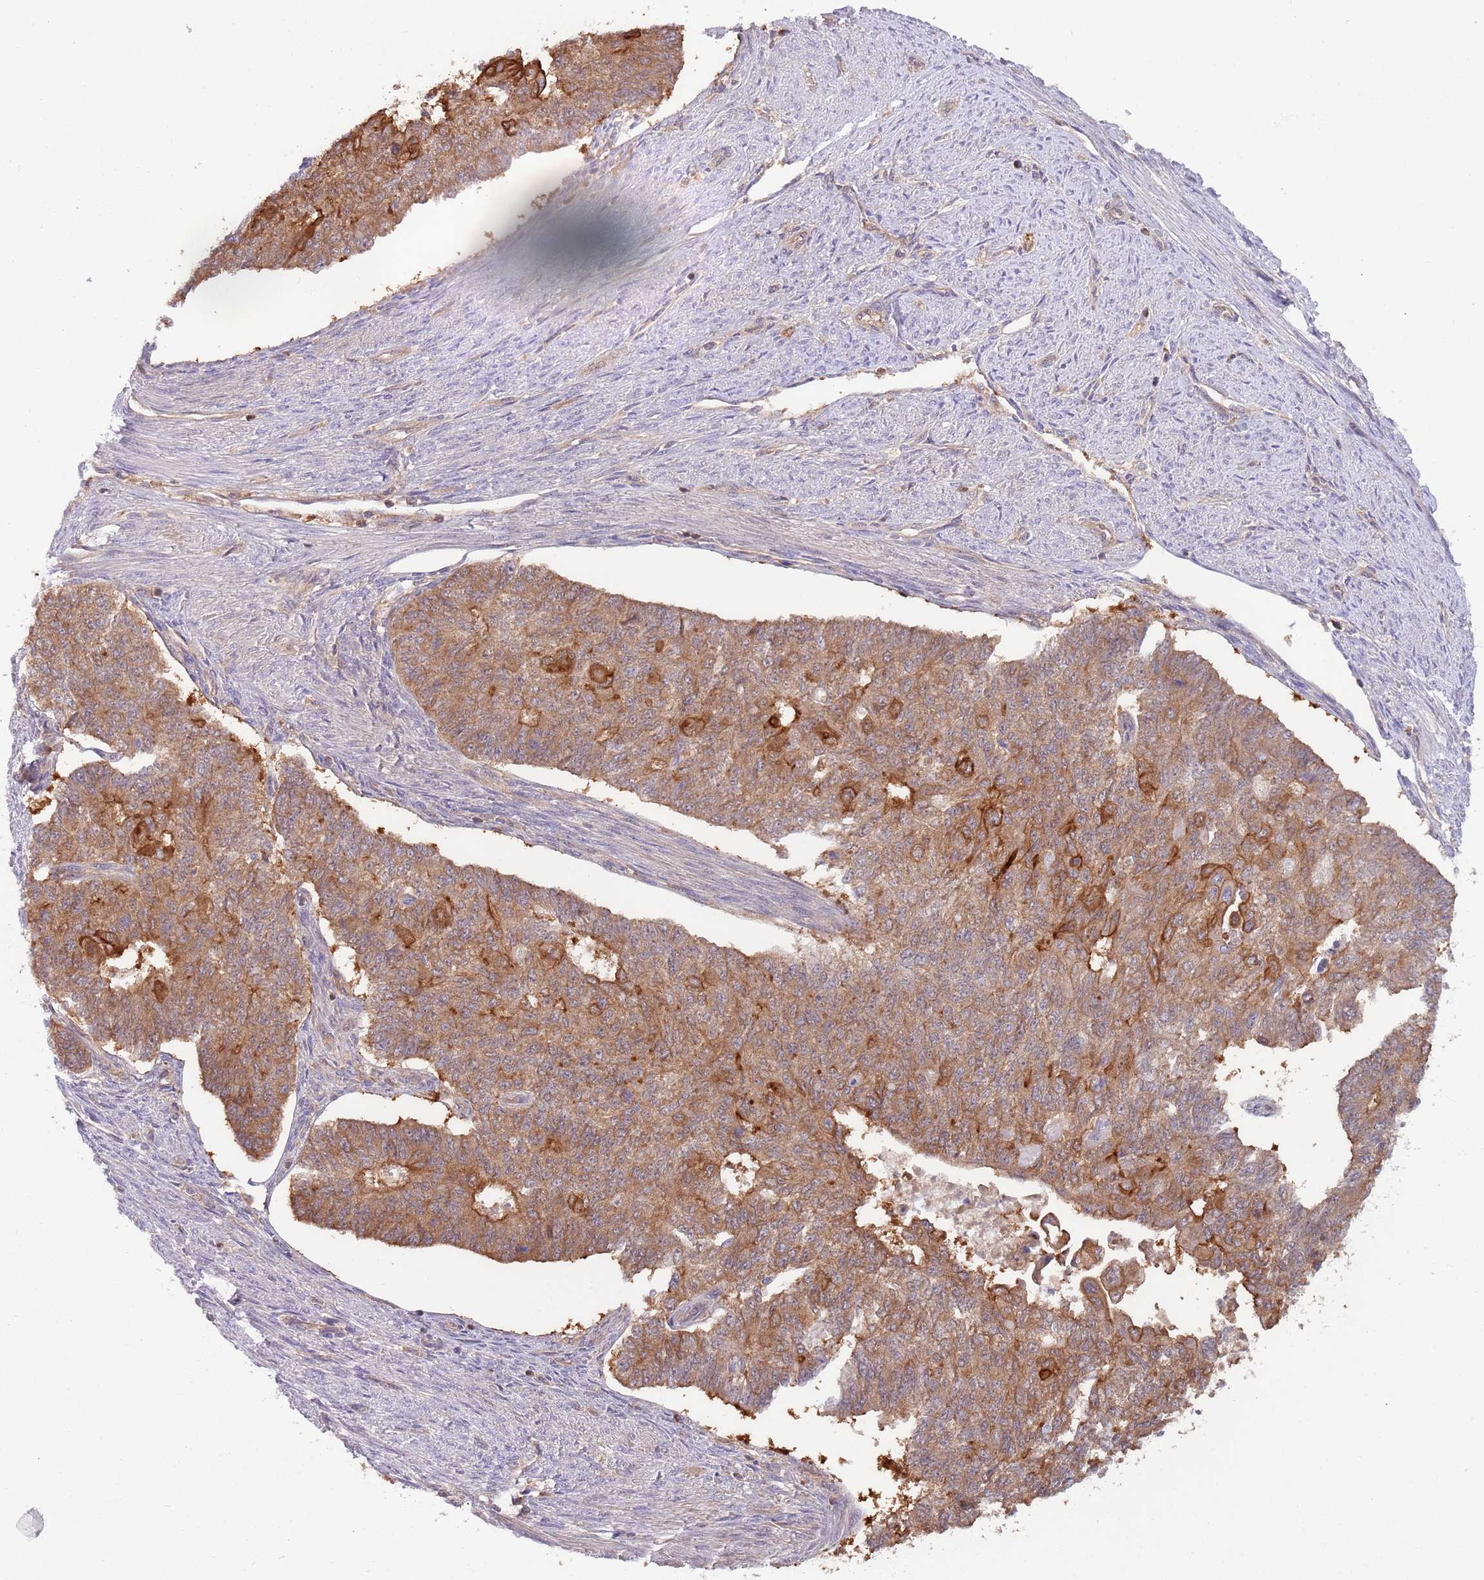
{"staining": {"intensity": "moderate", "quantity": ">75%", "location": "cytoplasmic/membranous"}, "tissue": "endometrial cancer", "cell_type": "Tumor cells", "image_type": "cancer", "snomed": [{"axis": "morphology", "description": "Adenocarcinoma, NOS"}, {"axis": "topography", "description": "Endometrium"}], "caption": "This image demonstrates immunohistochemistry (IHC) staining of adenocarcinoma (endometrial), with medium moderate cytoplasmic/membranous positivity in approximately >75% of tumor cells.", "gene": "GSDMD", "patient": {"sex": "female", "age": 32}}